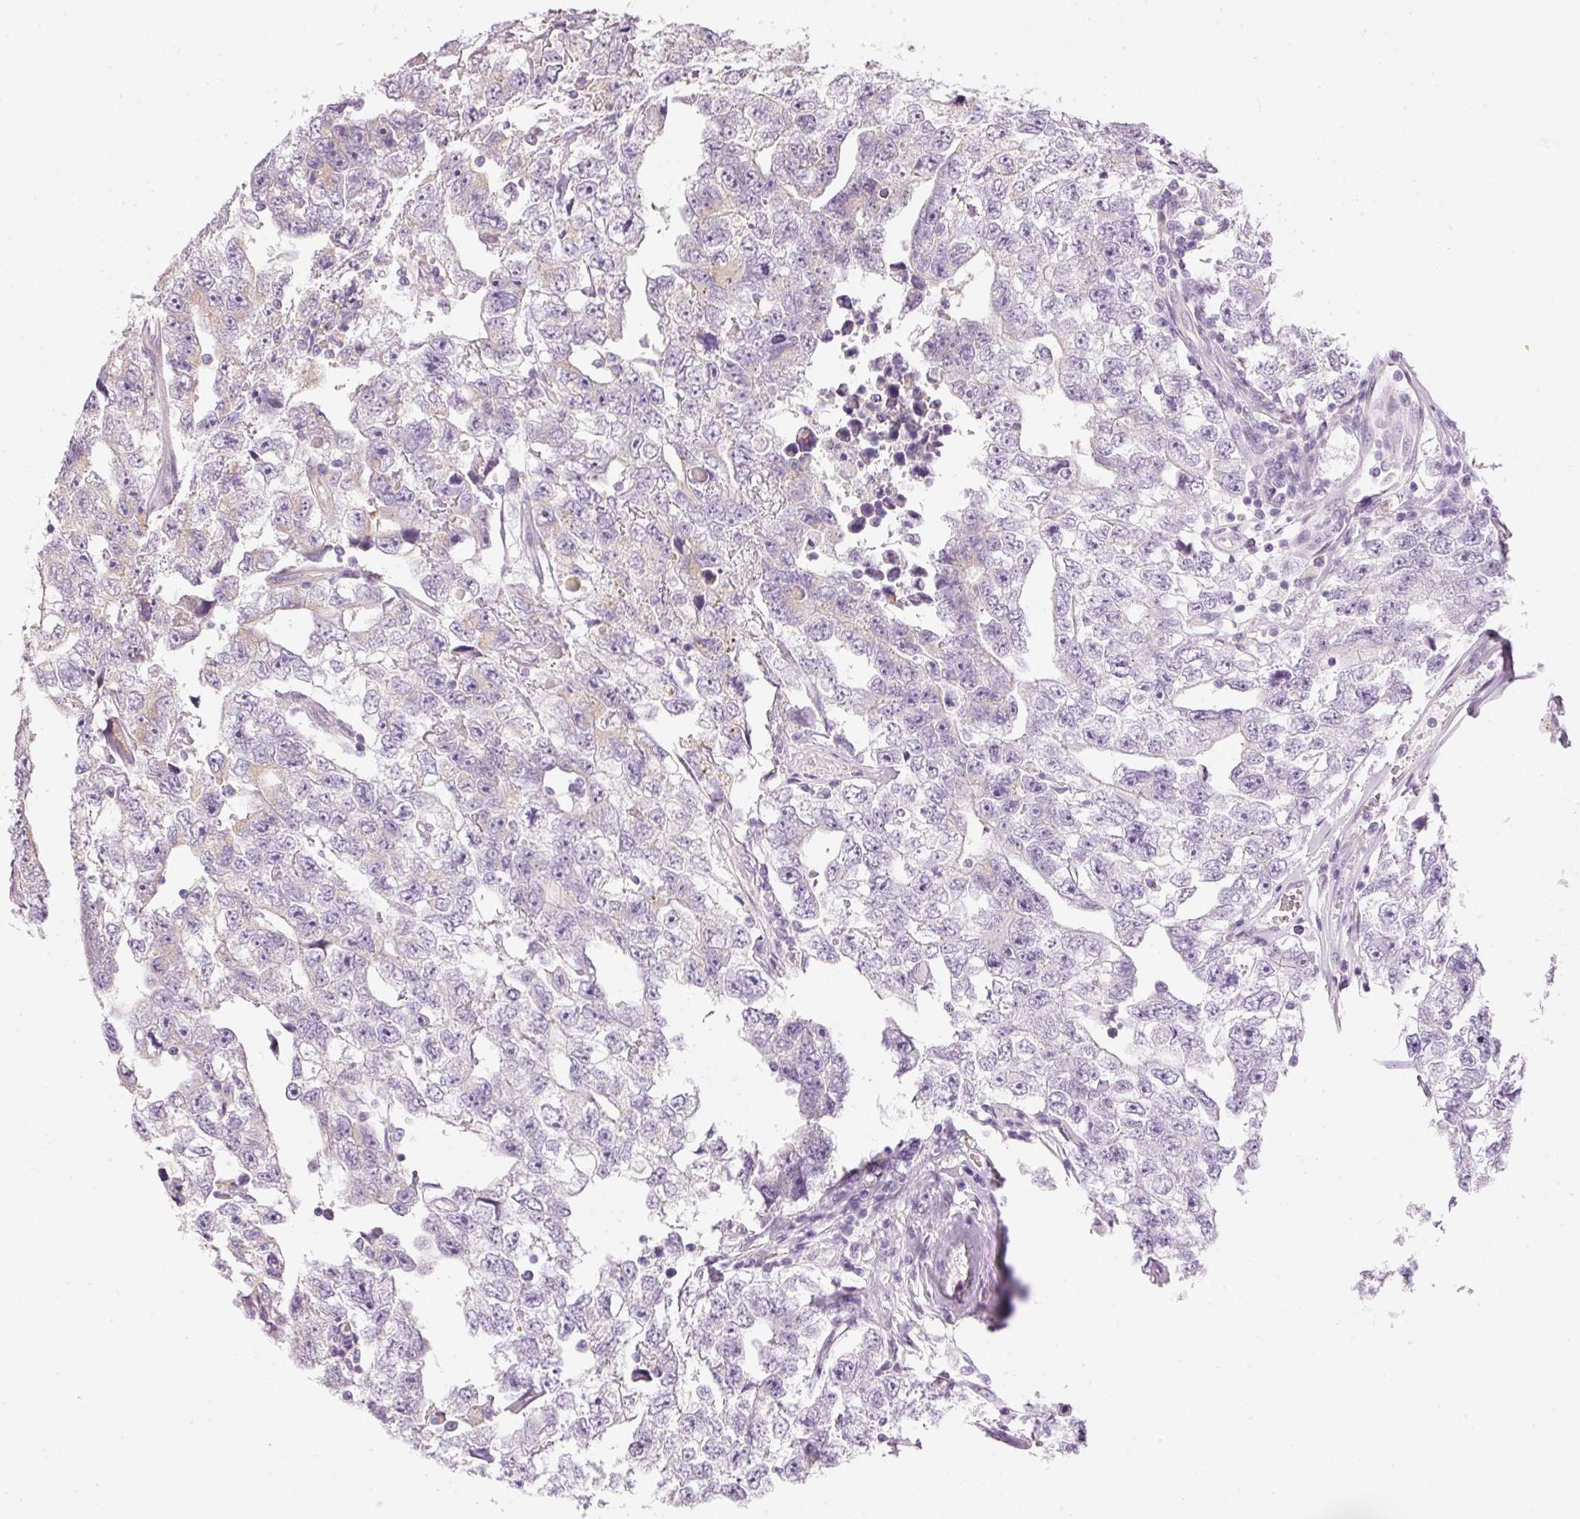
{"staining": {"intensity": "weak", "quantity": "<25%", "location": "cytoplasmic/membranous"}, "tissue": "testis cancer", "cell_type": "Tumor cells", "image_type": "cancer", "snomed": [{"axis": "morphology", "description": "Carcinoma, Embryonal, NOS"}, {"axis": "topography", "description": "Testis"}], "caption": "A histopathology image of embryonal carcinoma (testis) stained for a protein exhibits no brown staining in tumor cells. (DAB (3,3'-diaminobenzidine) immunohistochemistry (IHC) with hematoxylin counter stain).", "gene": "MTHFD1L", "patient": {"sex": "male", "age": 22}}